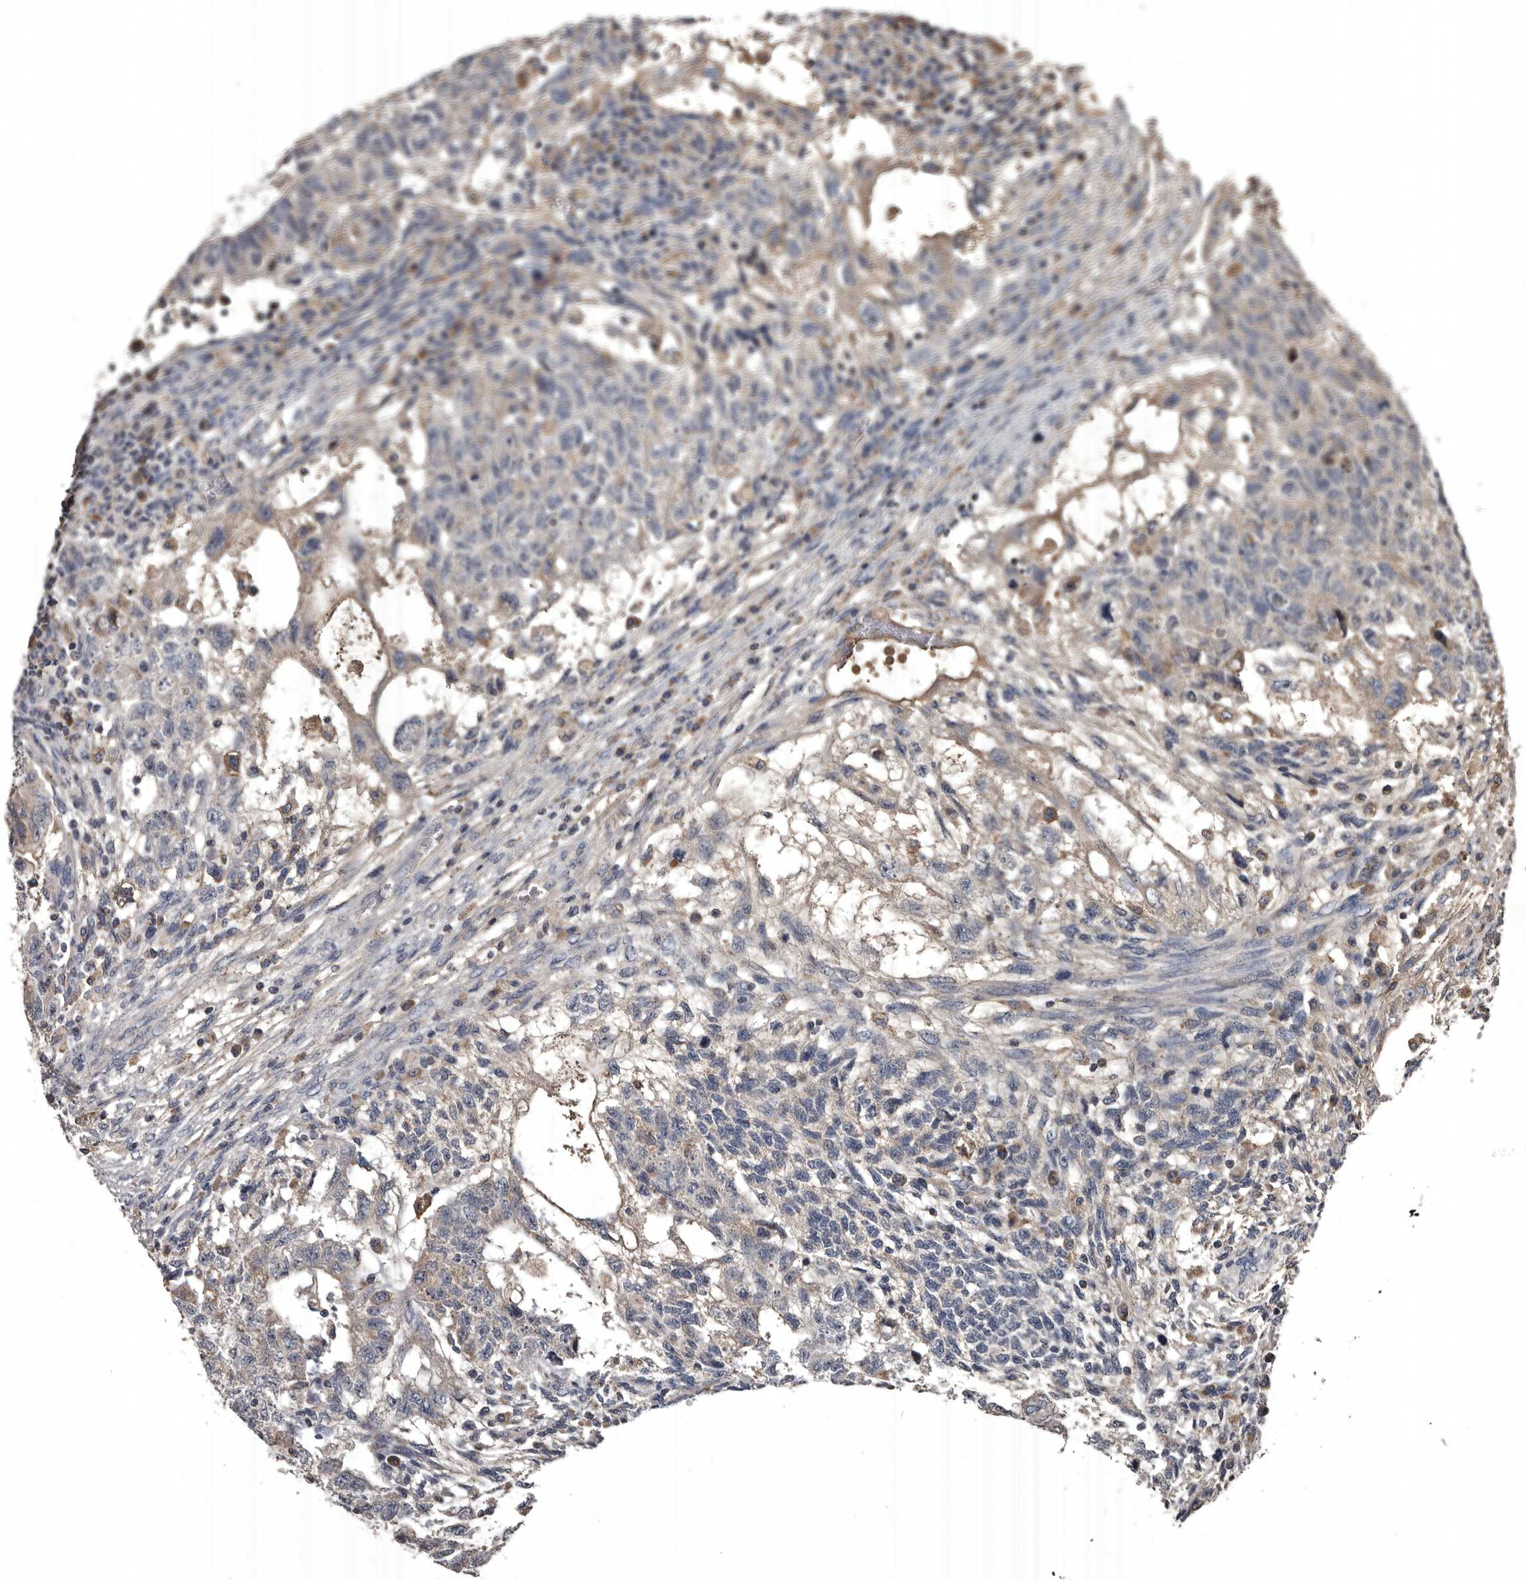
{"staining": {"intensity": "weak", "quantity": "<25%", "location": "cytoplasmic/membranous"}, "tissue": "testis cancer", "cell_type": "Tumor cells", "image_type": "cancer", "snomed": [{"axis": "morphology", "description": "Normal tissue, NOS"}, {"axis": "morphology", "description": "Carcinoma, Embryonal, NOS"}, {"axis": "topography", "description": "Testis"}], "caption": "This is an immunohistochemistry micrograph of testis cancer. There is no expression in tumor cells.", "gene": "GREB1", "patient": {"sex": "male", "age": 36}}